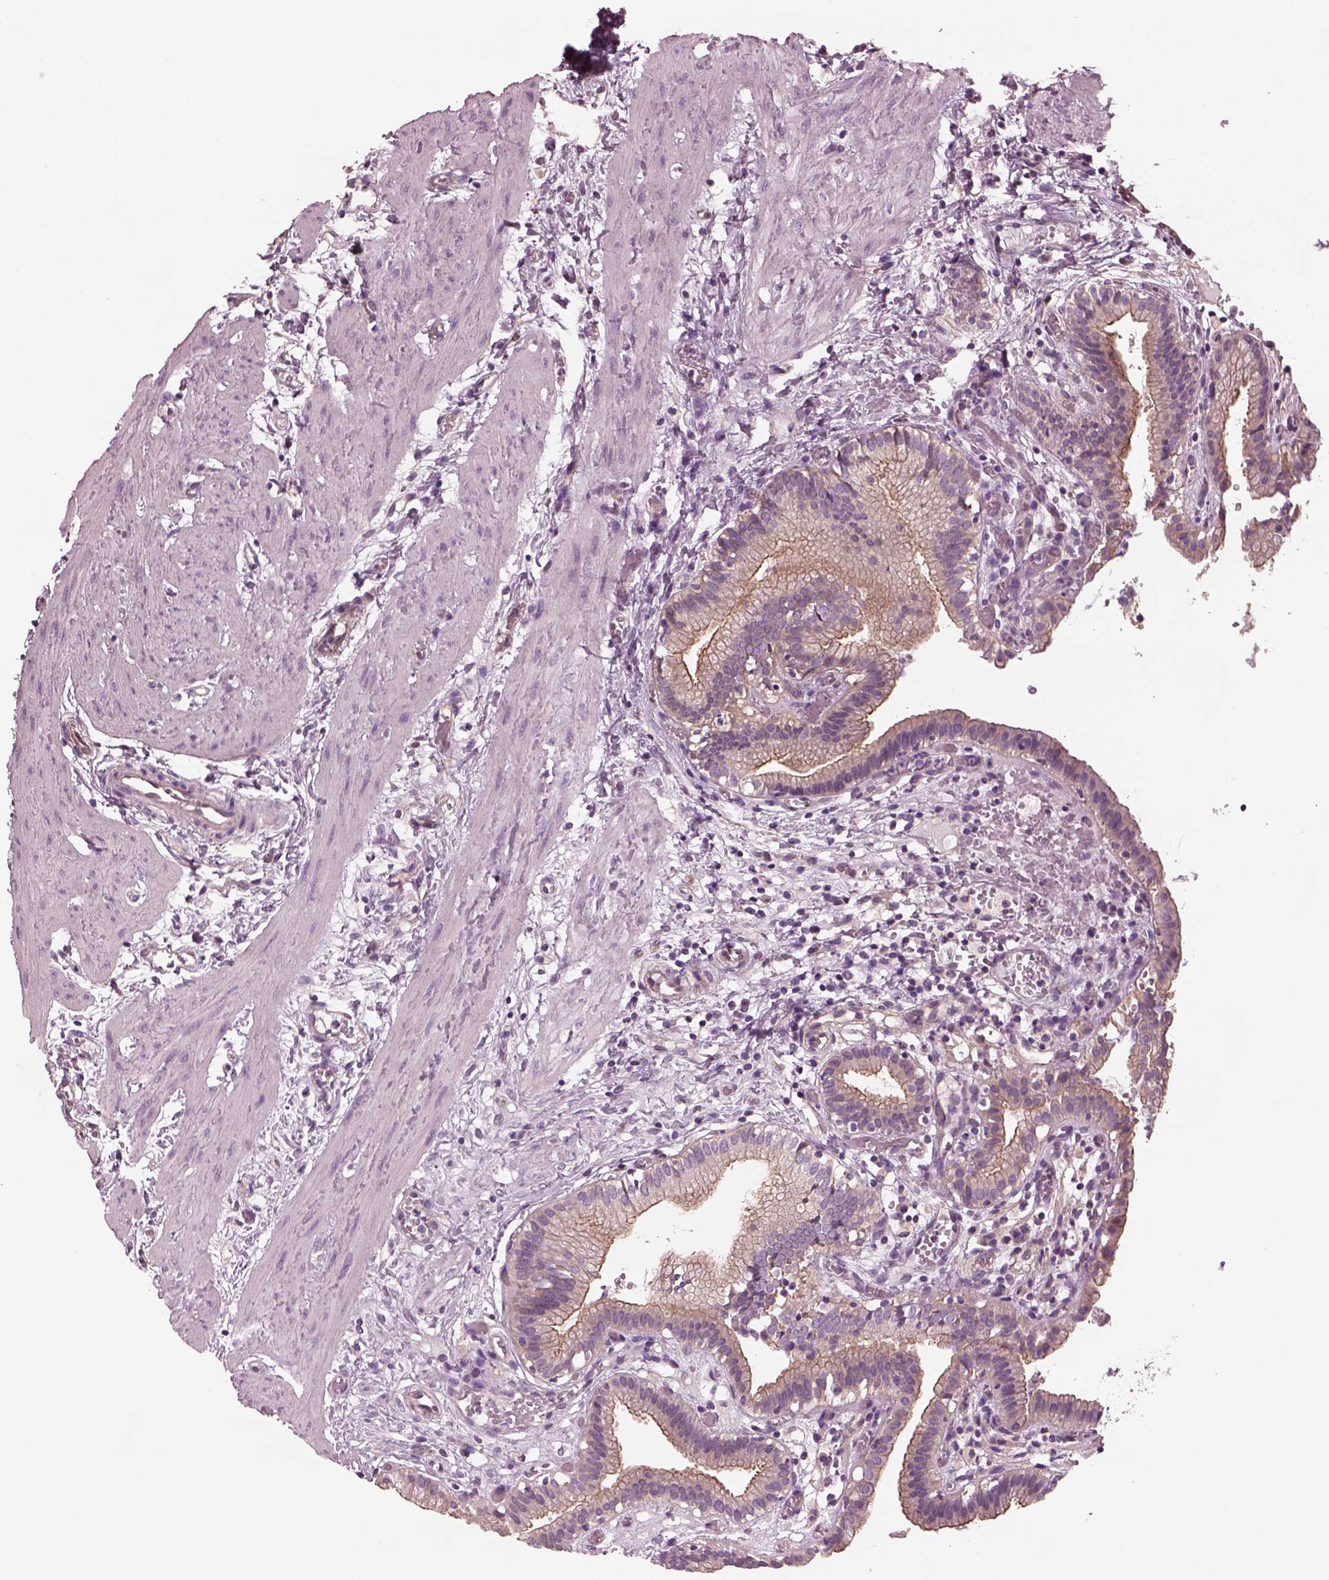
{"staining": {"intensity": "strong", "quantity": ">75%", "location": "cytoplasmic/membranous"}, "tissue": "gallbladder", "cell_type": "Glandular cells", "image_type": "normal", "snomed": [{"axis": "morphology", "description": "Normal tissue, NOS"}, {"axis": "topography", "description": "Gallbladder"}], "caption": "High-power microscopy captured an immunohistochemistry (IHC) micrograph of benign gallbladder, revealing strong cytoplasmic/membranous expression in about >75% of glandular cells.", "gene": "ODAD1", "patient": {"sex": "female", "age": 24}}